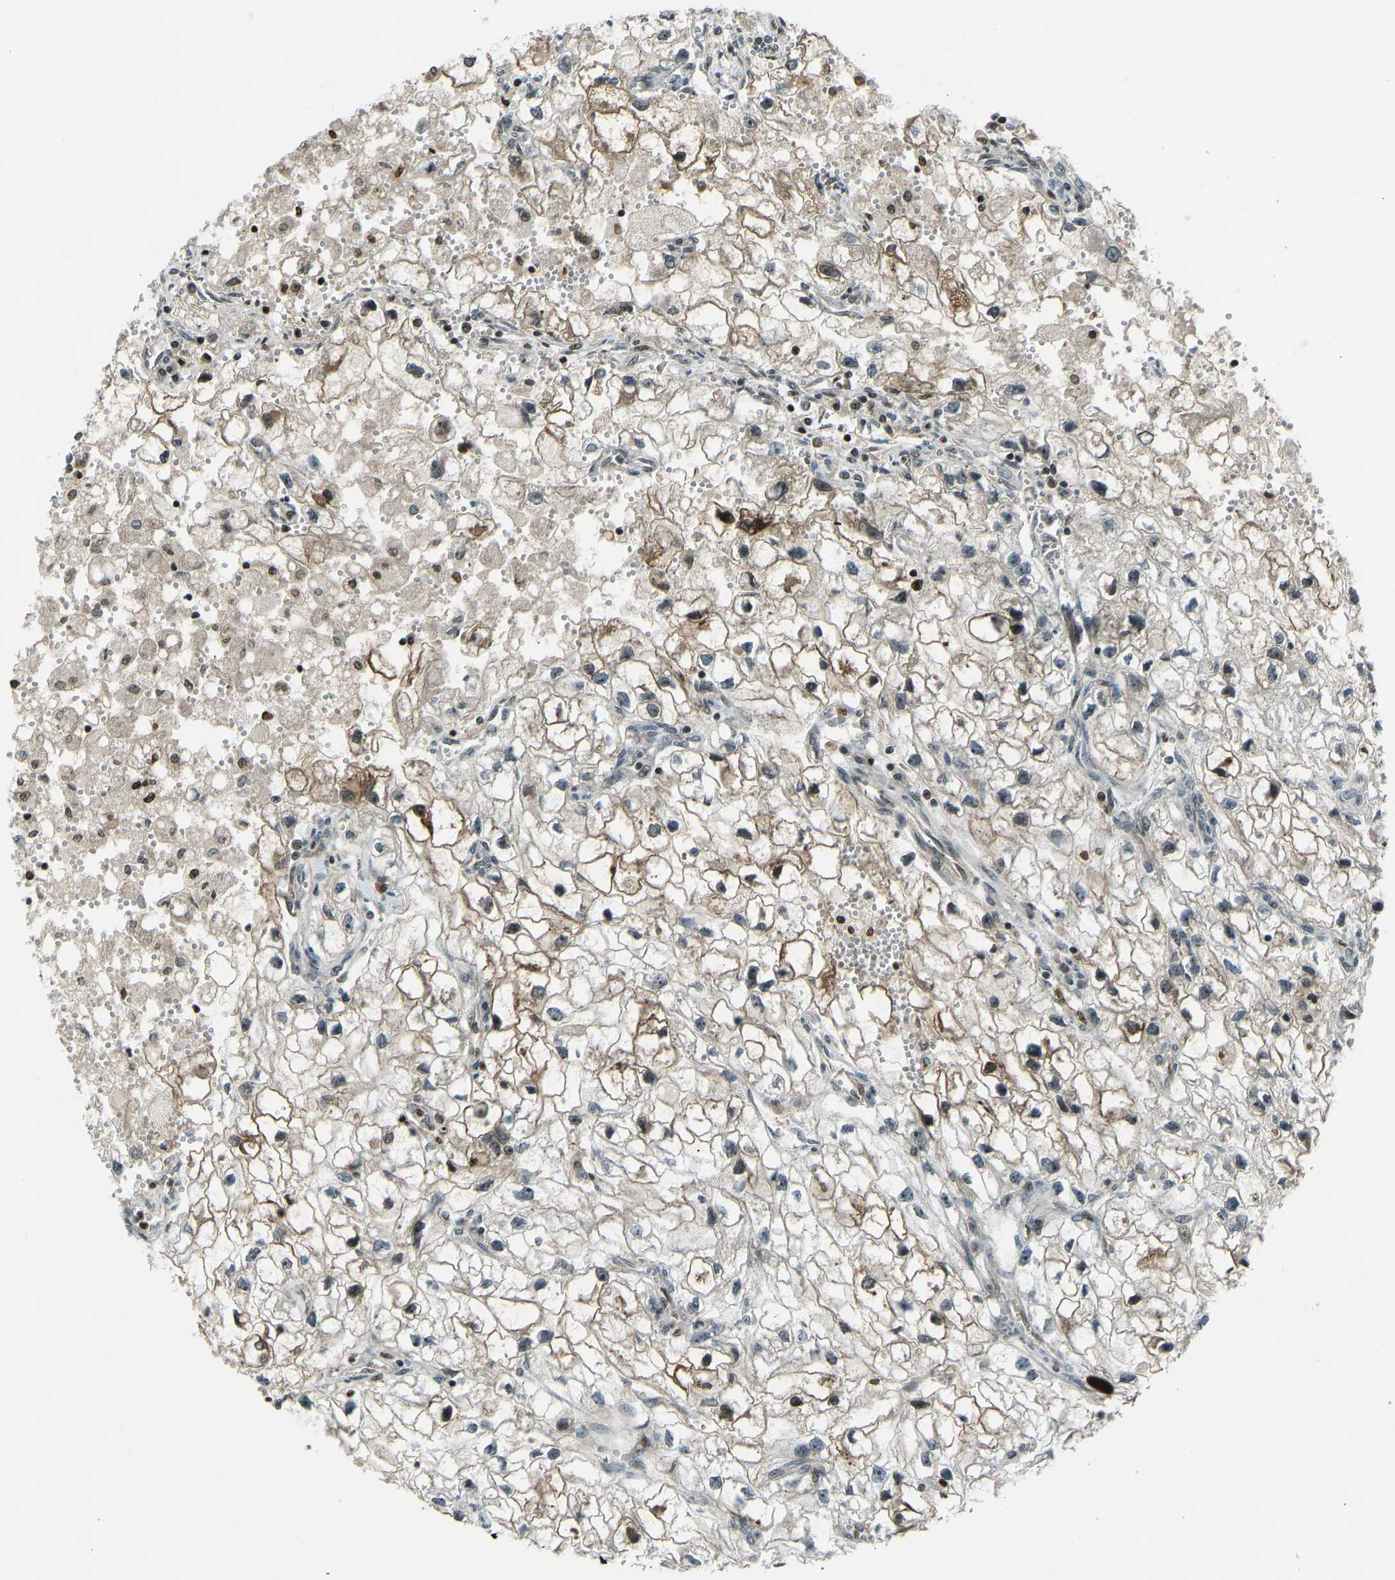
{"staining": {"intensity": "moderate", "quantity": ">75%", "location": "cytoplasmic/membranous"}, "tissue": "renal cancer", "cell_type": "Tumor cells", "image_type": "cancer", "snomed": [{"axis": "morphology", "description": "Adenocarcinoma, NOS"}, {"axis": "topography", "description": "Kidney"}], "caption": "Immunohistochemistry staining of renal adenocarcinoma, which demonstrates medium levels of moderate cytoplasmic/membranous expression in approximately >75% of tumor cells indicating moderate cytoplasmic/membranous protein expression. The staining was performed using DAB (brown) for protein detection and nuclei were counterstained in hematoxylin (blue).", "gene": "SVOPL", "patient": {"sex": "female", "age": 70}}